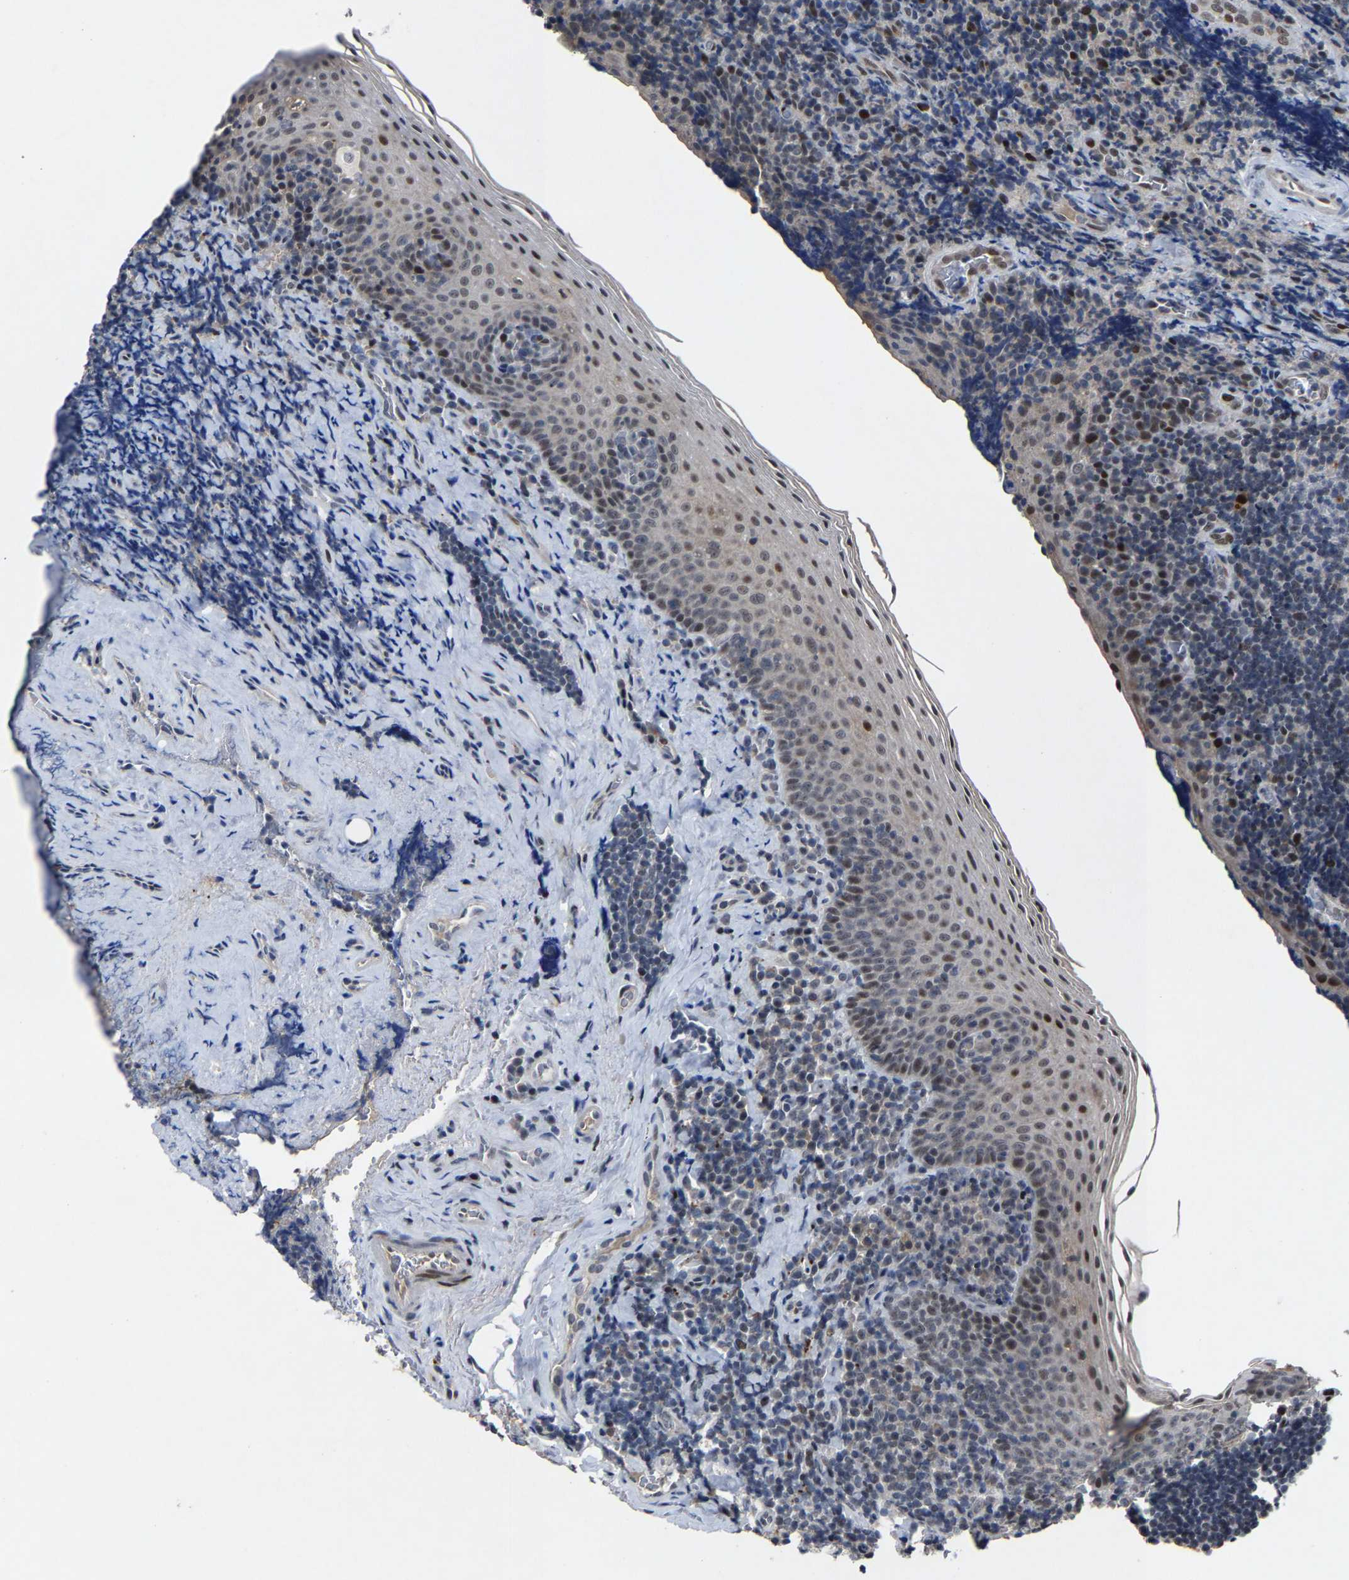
{"staining": {"intensity": "moderate", "quantity": "<25%", "location": "cytoplasmic/membranous,nuclear"}, "tissue": "tonsil", "cell_type": "Germinal center cells", "image_type": "normal", "snomed": [{"axis": "morphology", "description": "Normal tissue, NOS"}, {"axis": "morphology", "description": "Inflammation, NOS"}, {"axis": "topography", "description": "Tonsil"}], "caption": "Unremarkable tonsil displays moderate cytoplasmic/membranous,nuclear staining in approximately <25% of germinal center cells, visualized by immunohistochemistry.", "gene": "LSM8", "patient": {"sex": "female", "age": 31}}